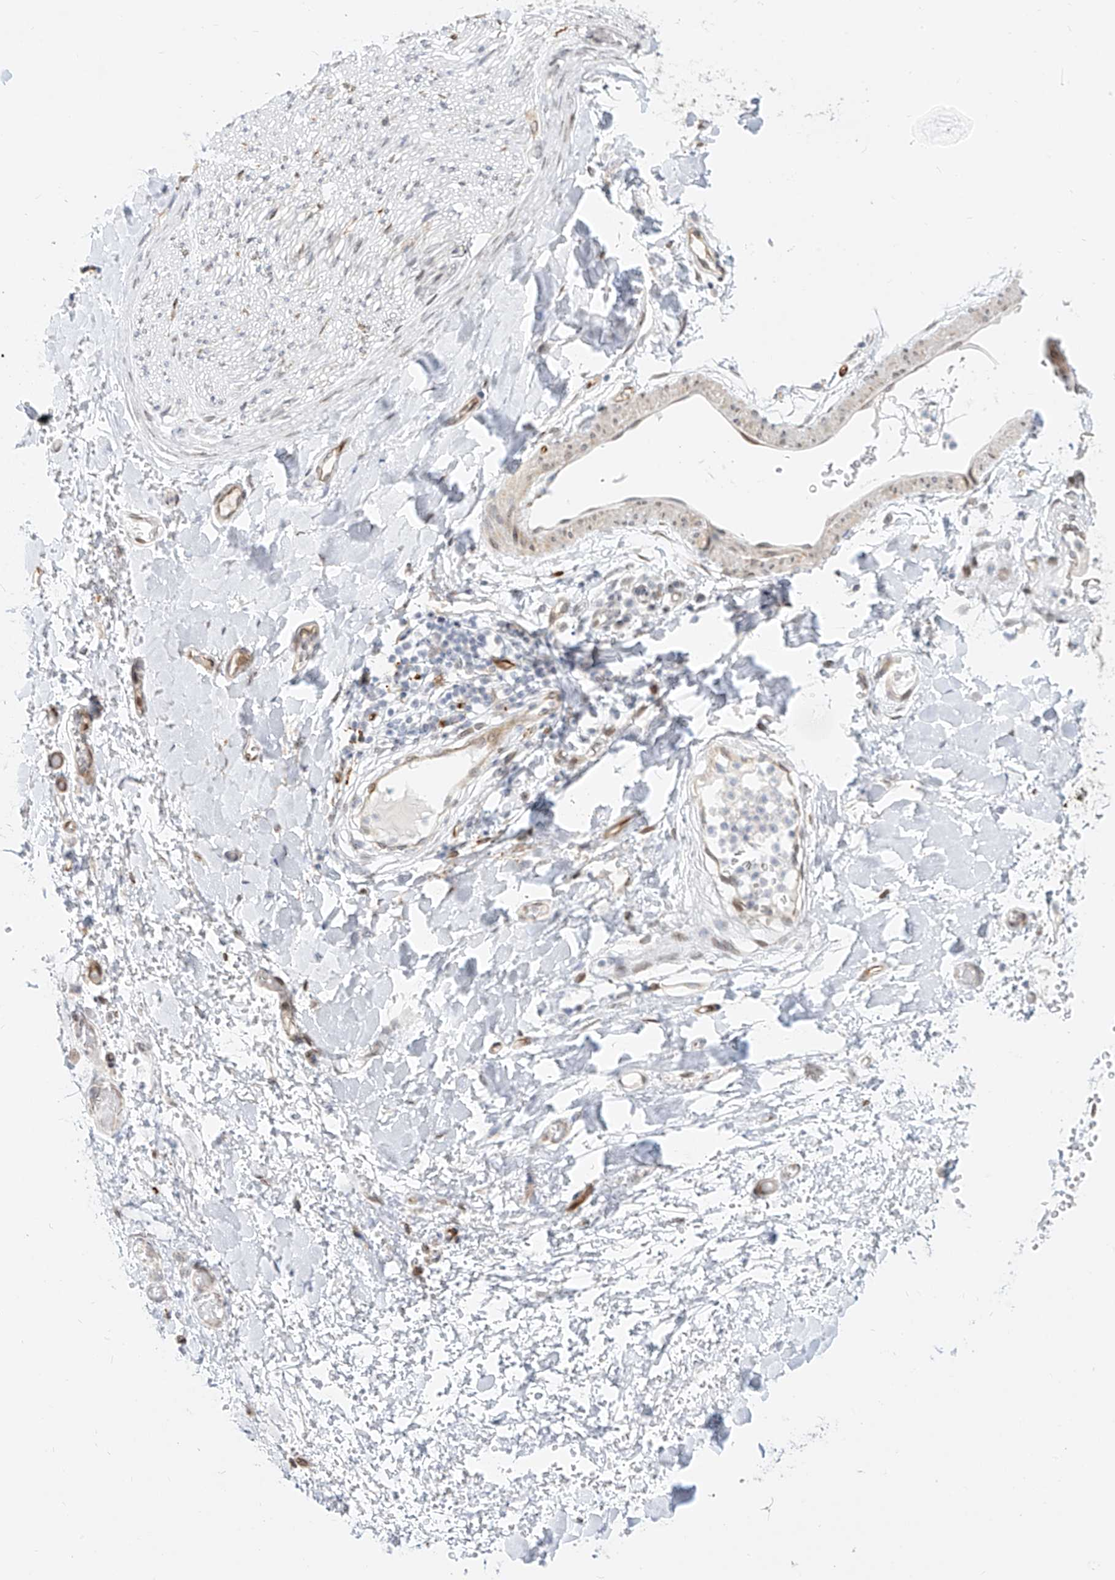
{"staining": {"intensity": "negative", "quantity": "none", "location": "none"}, "tissue": "adipose tissue", "cell_type": "Adipocytes", "image_type": "normal", "snomed": [{"axis": "morphology", "description": "Normal tissue, NOS"}, {"axis": "morphology", "description": "Adenocarcinoma, NOS"}, {"axis": "topography", "description": "Stomach, upper"}, {"axis": "topography", "description": "Peripheral nerve tissue"}], "caption": "This is an immunohistochemistry (IHC) histopathology image of normal adipose tissue. There is no positivity in adipocytes.", "gene": "NHSL1", "patient": {"sex": "male", "age": 62}}